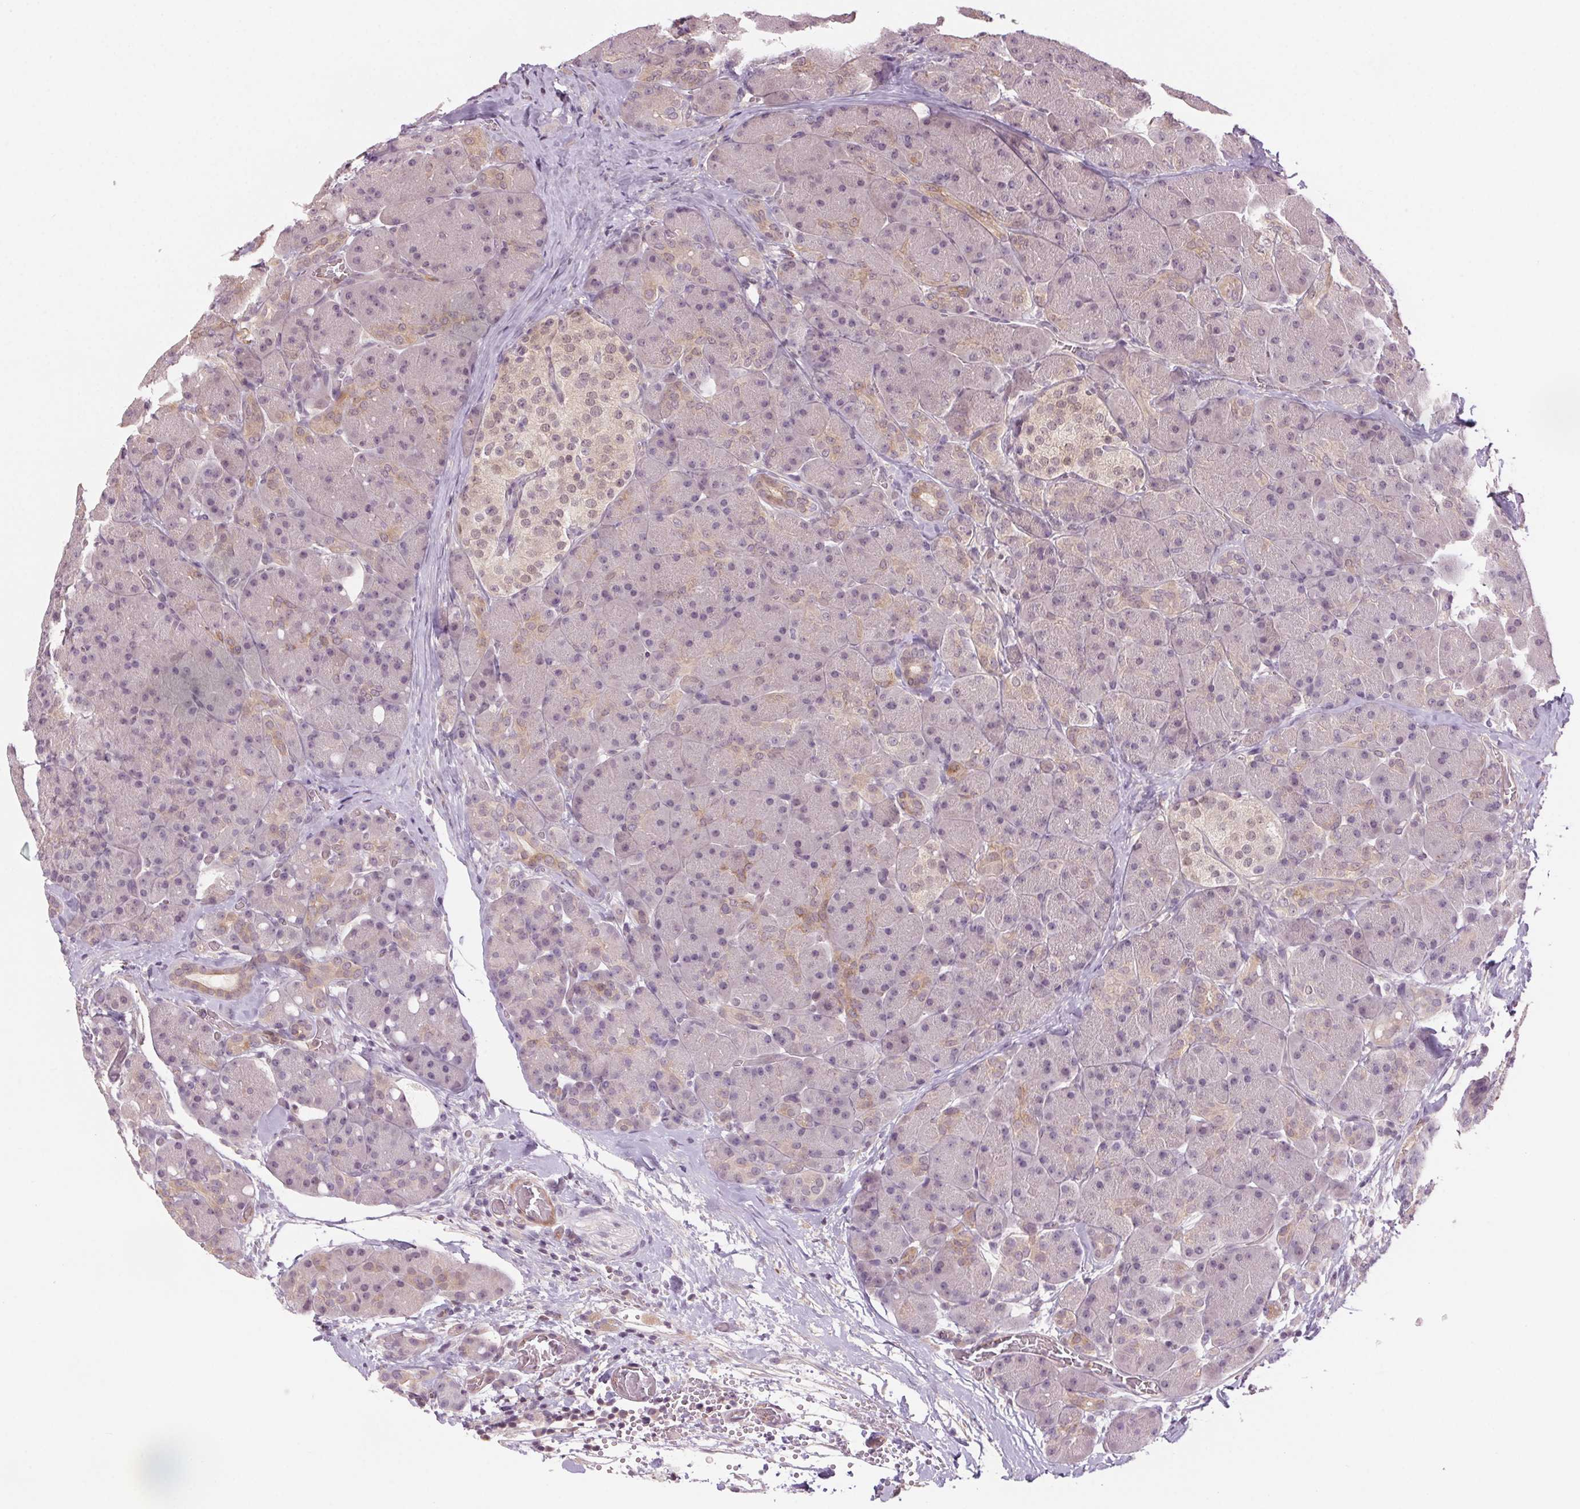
{"staining": {"intensity": "moderate", "quantity": "<25%", "location": "cytoplasmic/membranous"}, "tissue": "pancreas", "cell_type": "Exocrine glandular cells", "image_type": "normal", "snomed": [{"axis": "morphology", "description": "Normal tissue, NOS"}, {"axis": "topography", "description": "Pancreas"}], "caption": "Moderate cytoplasmic/membranous staining for a protein is present in about <25% of exocrine glandular cells of normal pancreas using immunohistochemistry (IHC).", "gene": "HHLA2", "patient": {"sex": "male", "age": 55}}